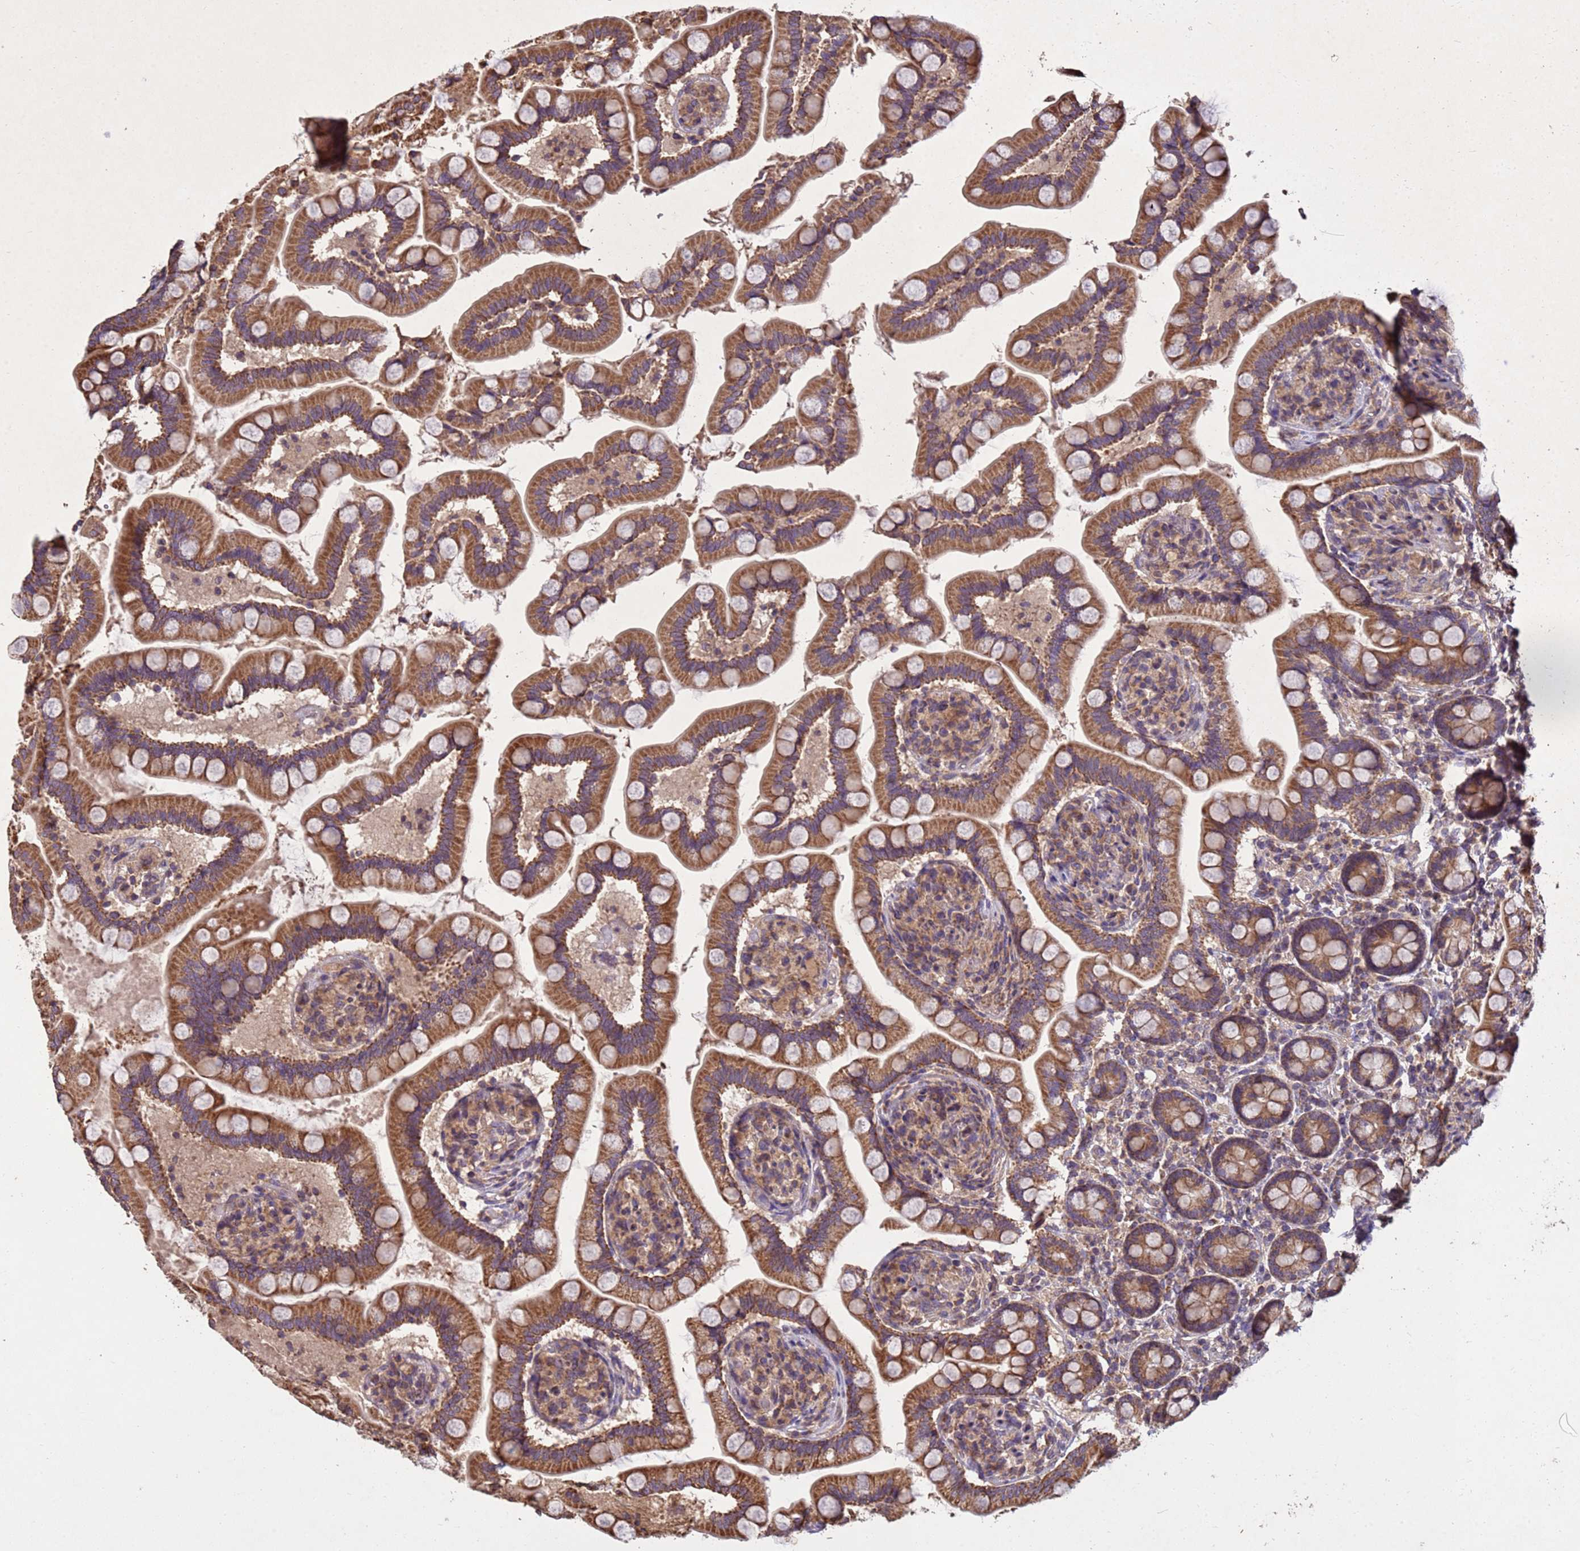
{"staining": {"intensity": "strong", "quantity": ">75%", "location": "cytoplasmic/membranous"}, "tissue": "small intestine", "cell_type": "Glandular cells", "image_type": "normal", "snomed": [{"axis": "morphology", "description": "Normal tissue, NOS"}, {"axis": "topography", "description": "Small intestine"}], "caption": "Brown immunohistochemical staining in normal small intestine exhibits strong cytoplasmic/membranous positivity in about >75% of glandular cells. The protein of interest is stained brown, and the nuclei are stained in blue (DAB IHC with brightfield microscopy, high magnification).", "gene": "P2RX7", "patient": {"sex": "female", "age": 64}}